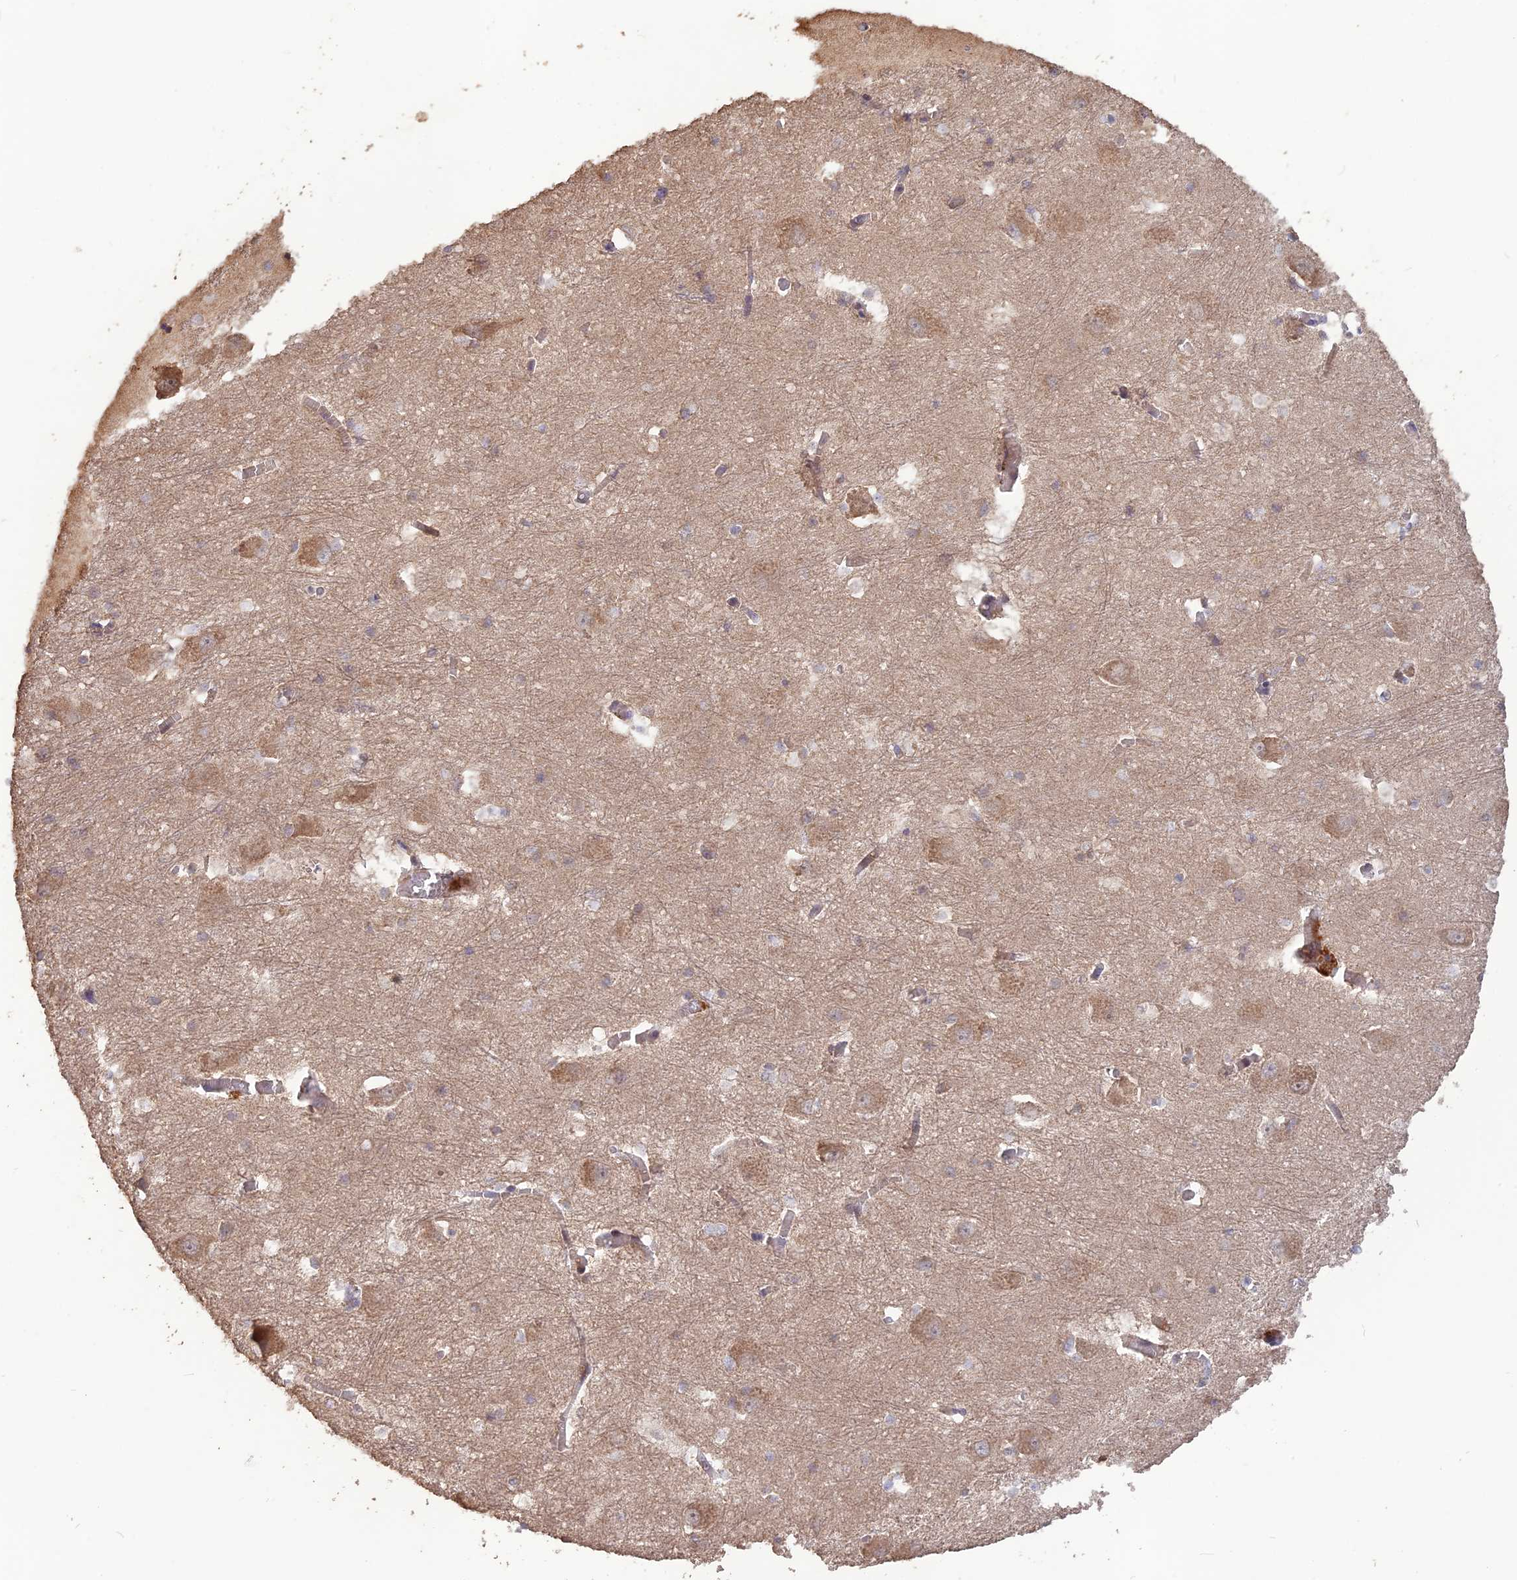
{"staining": {"intensity": "weak", "quantity": "<25%", "location": "cytoplasmic/membranous"}, "tissue": "caudate", "cell_type": "Glial cells", "image_type": "normal", "snomed": [{"axis": "morphology", "description": "Normal tissue, NOS"}, {"axis": "topography", "description": "Lateral ventricle wall"}], "caption": "A histopathology image of caudate stained for a protein reveals no brown staining in glial cells.", "gene": "LAYN", "patient": {"sex": "male", "age": 37}}